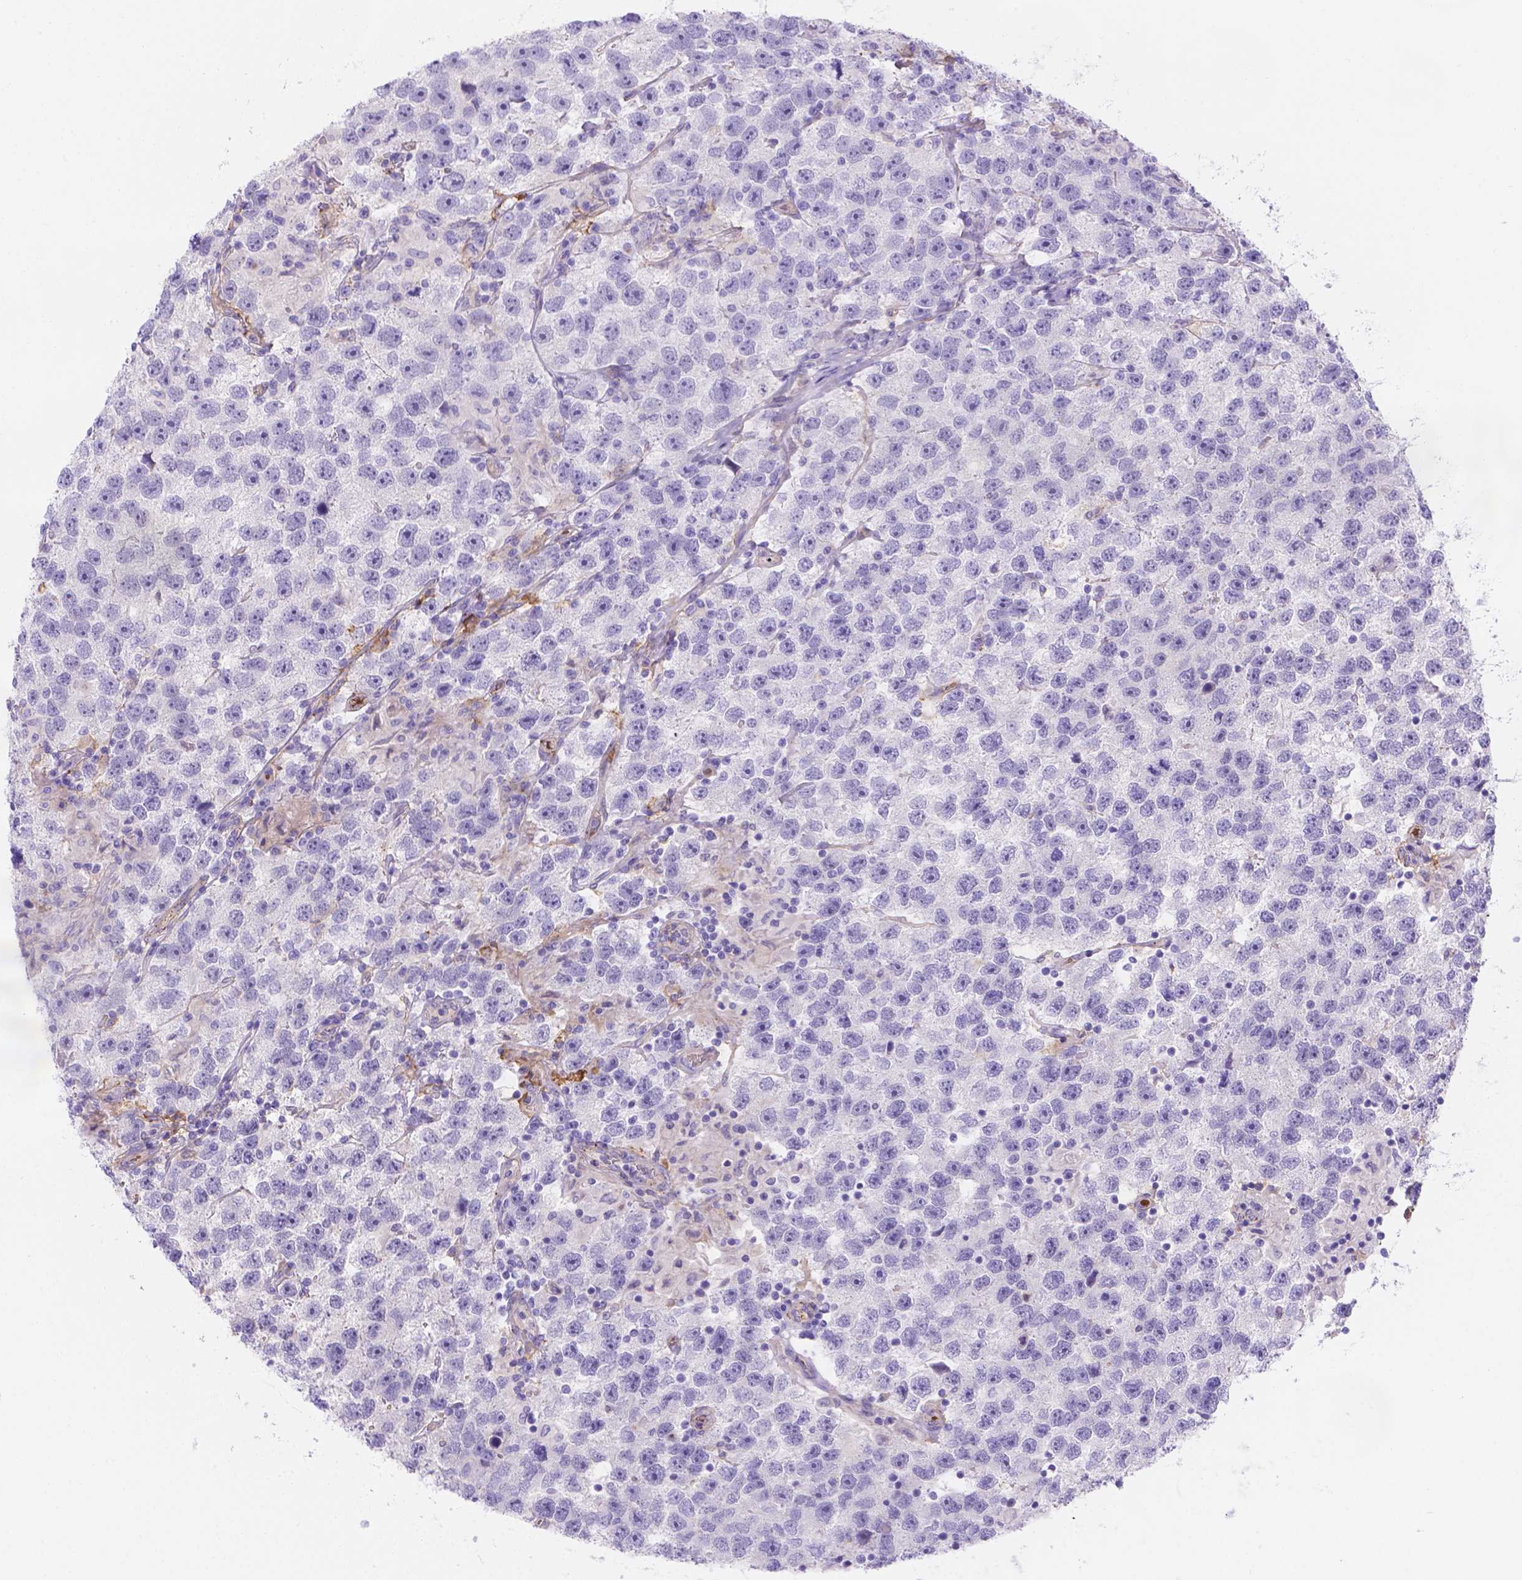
{"staining": {"intensity": "negative", "quantity": "none", "location": "none"}, "tissue": "testis cancer", "cell_type": "Tumor cells", "image_type": "cancer", "snomed": [{"axis": "morphology", "description": "Seminoma, NOS"}, {"axis": "topography", "description": "Testis"}], "caption": "Tumor cells are negative for protein expression in human testis cancer.", "gene": "SLC40A1", "patient": {"sex": "male", "age": 26}}